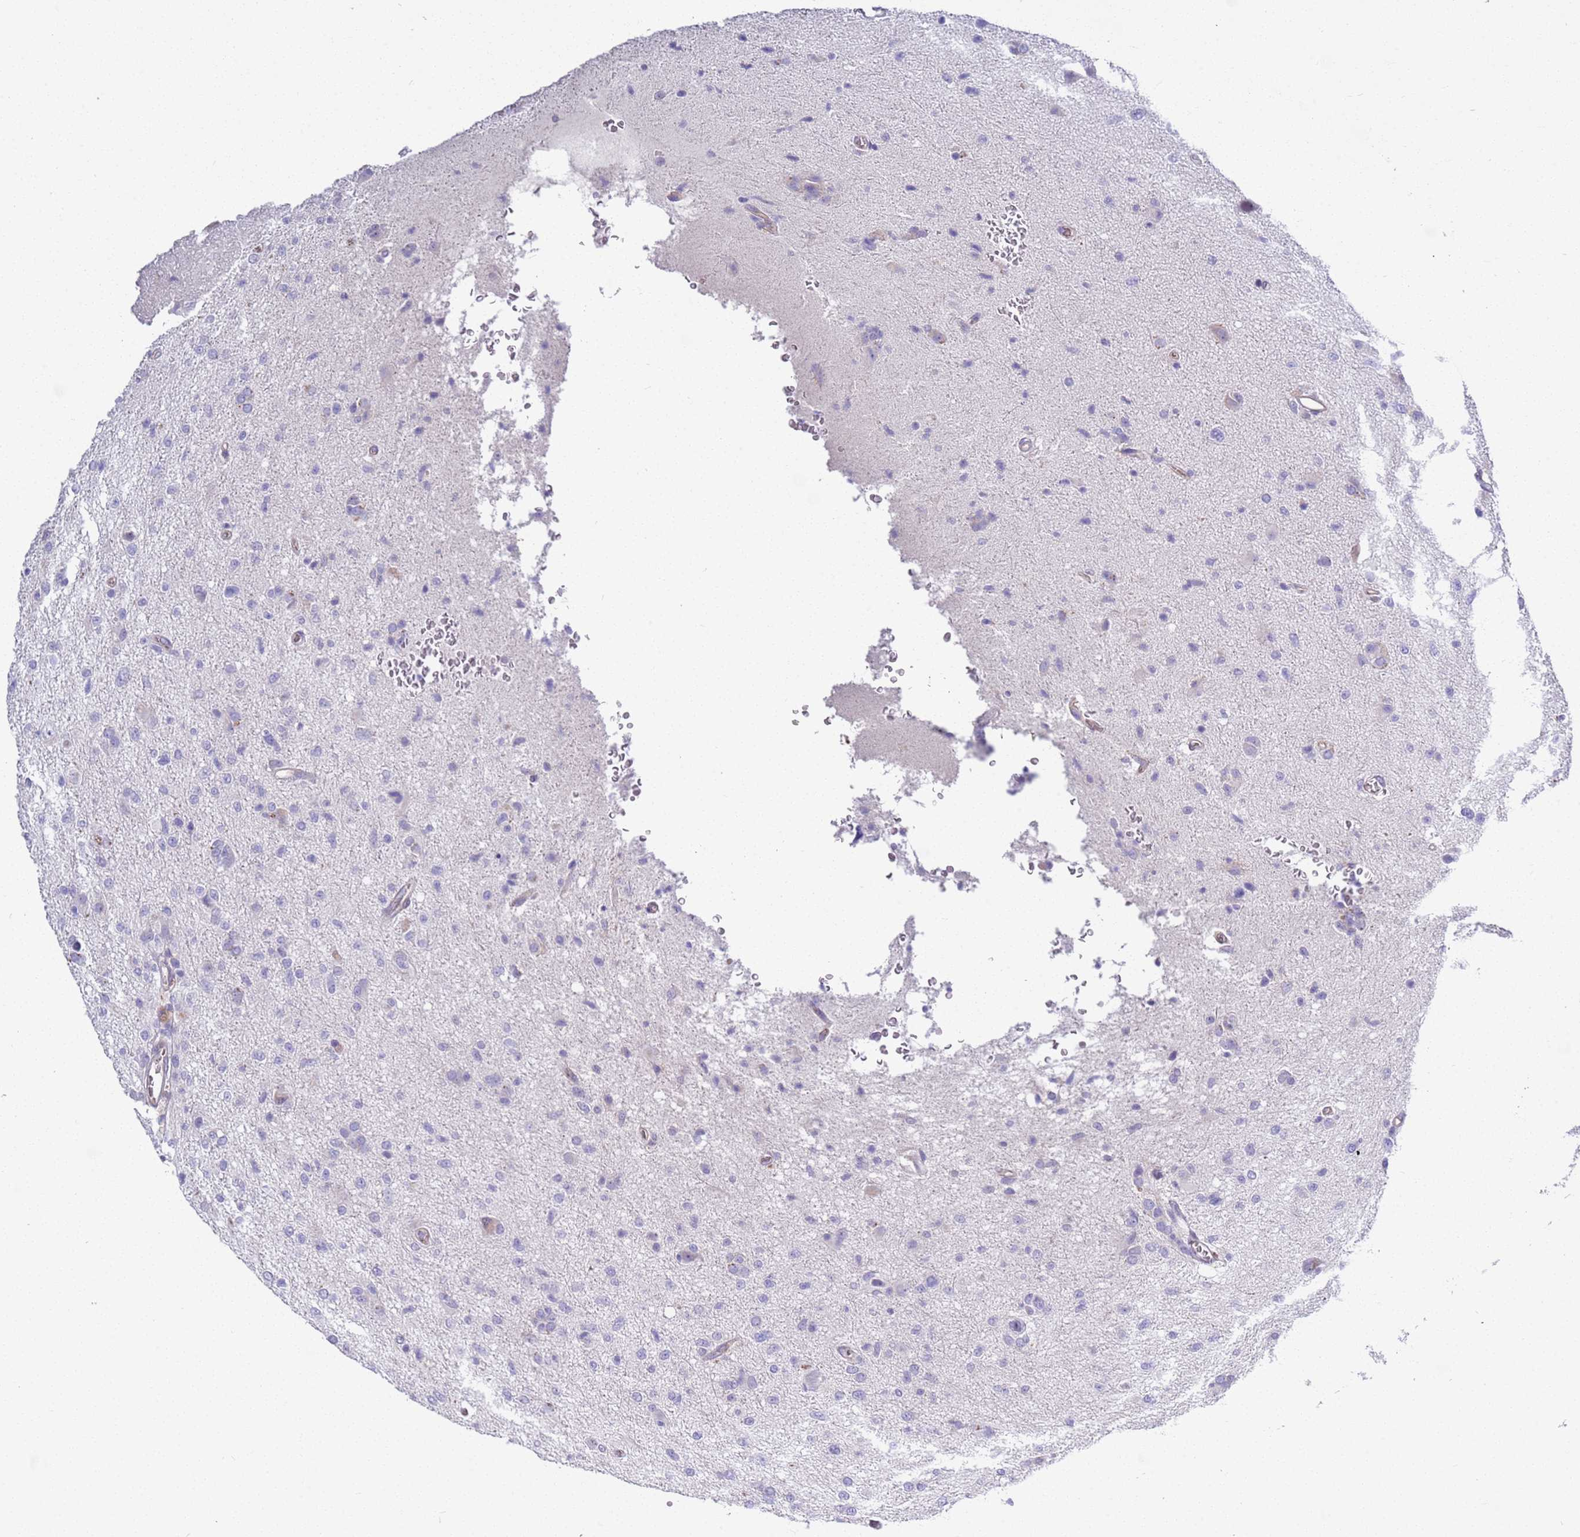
{"staining": {"intensity": "negative", "quantity": "none", "location": "none"}, "tissue": "glioma", "cell_type": "Tumor cells", "image_type": "cancer", "snomed": [{"axis": "morphology", "description": "Glioma, malignant, High grade"}, {"axis": "topography", "description": "Brain"}], "caption": "IHC of human malignant glioma (high-grade) demonstrates no positivity in tumor cells.", "gene": "BRMS1L", "patient": {"sex": "female", "age": 57}}